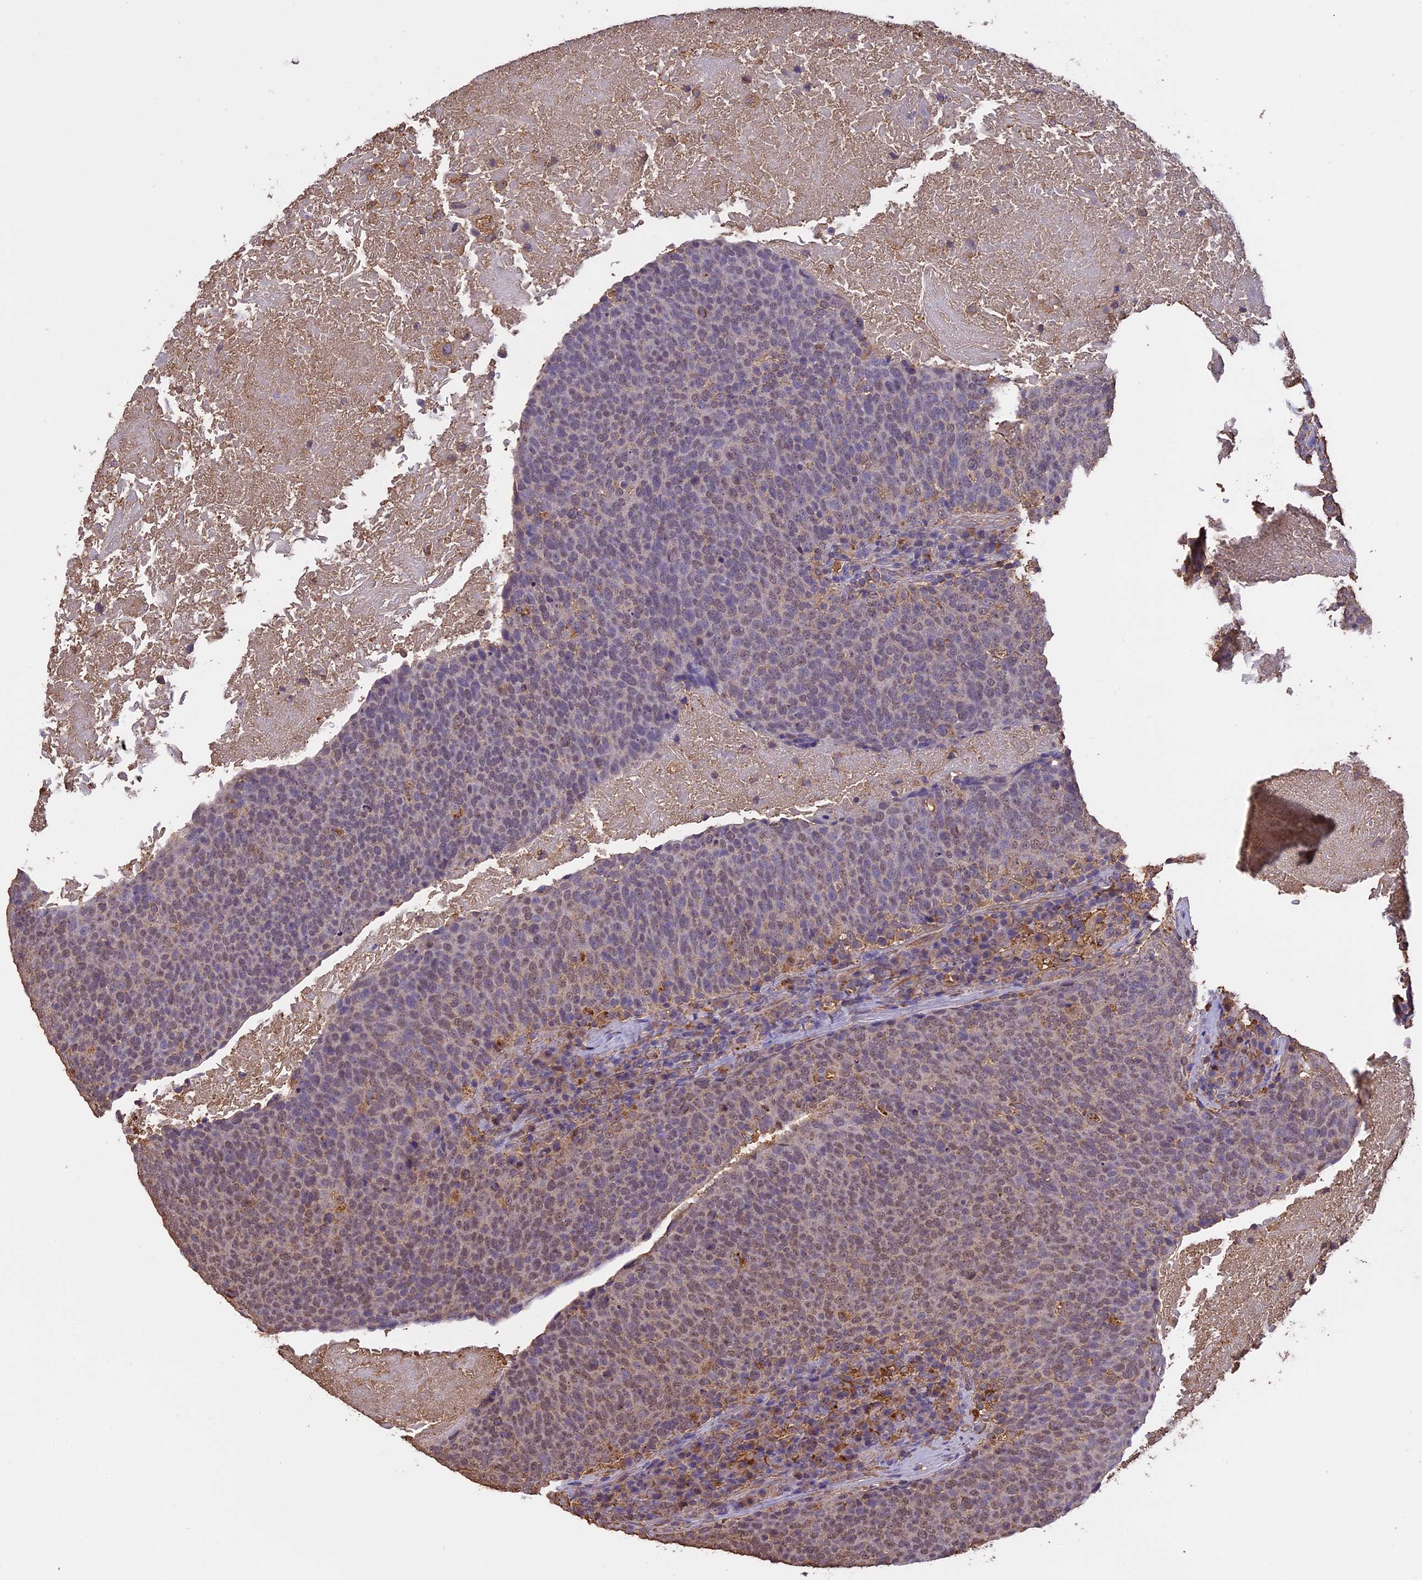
{"staining": {"intensity": "weak", "quantity": "25%-75%", "location": "nuclear"}, "tissue": "head and neck cancer", "cell_type": "Tumor cells", "image_type": "cancer", "snomed": [{"axis": "morphology", "description": "Squamous cell carcinoma, NOS"}, {"axis": "morphology", "description": "Squamous cell carcinoma, metastatic, NOS"}, {"axis": "topography", "description": "Lymph node"}, {"axis": "topography", "description": "Head-Neck"}], "caption": "High-power microscopy captured an immunohistochemistry (IHC) histopathology image of head and neck squamous cell carcinoma, revealing weak nuclear staining in approximately 25%-75% of tumor cells.", "gene": "ARHGAP19", "patient": {"sex": "male", "age": 62}}